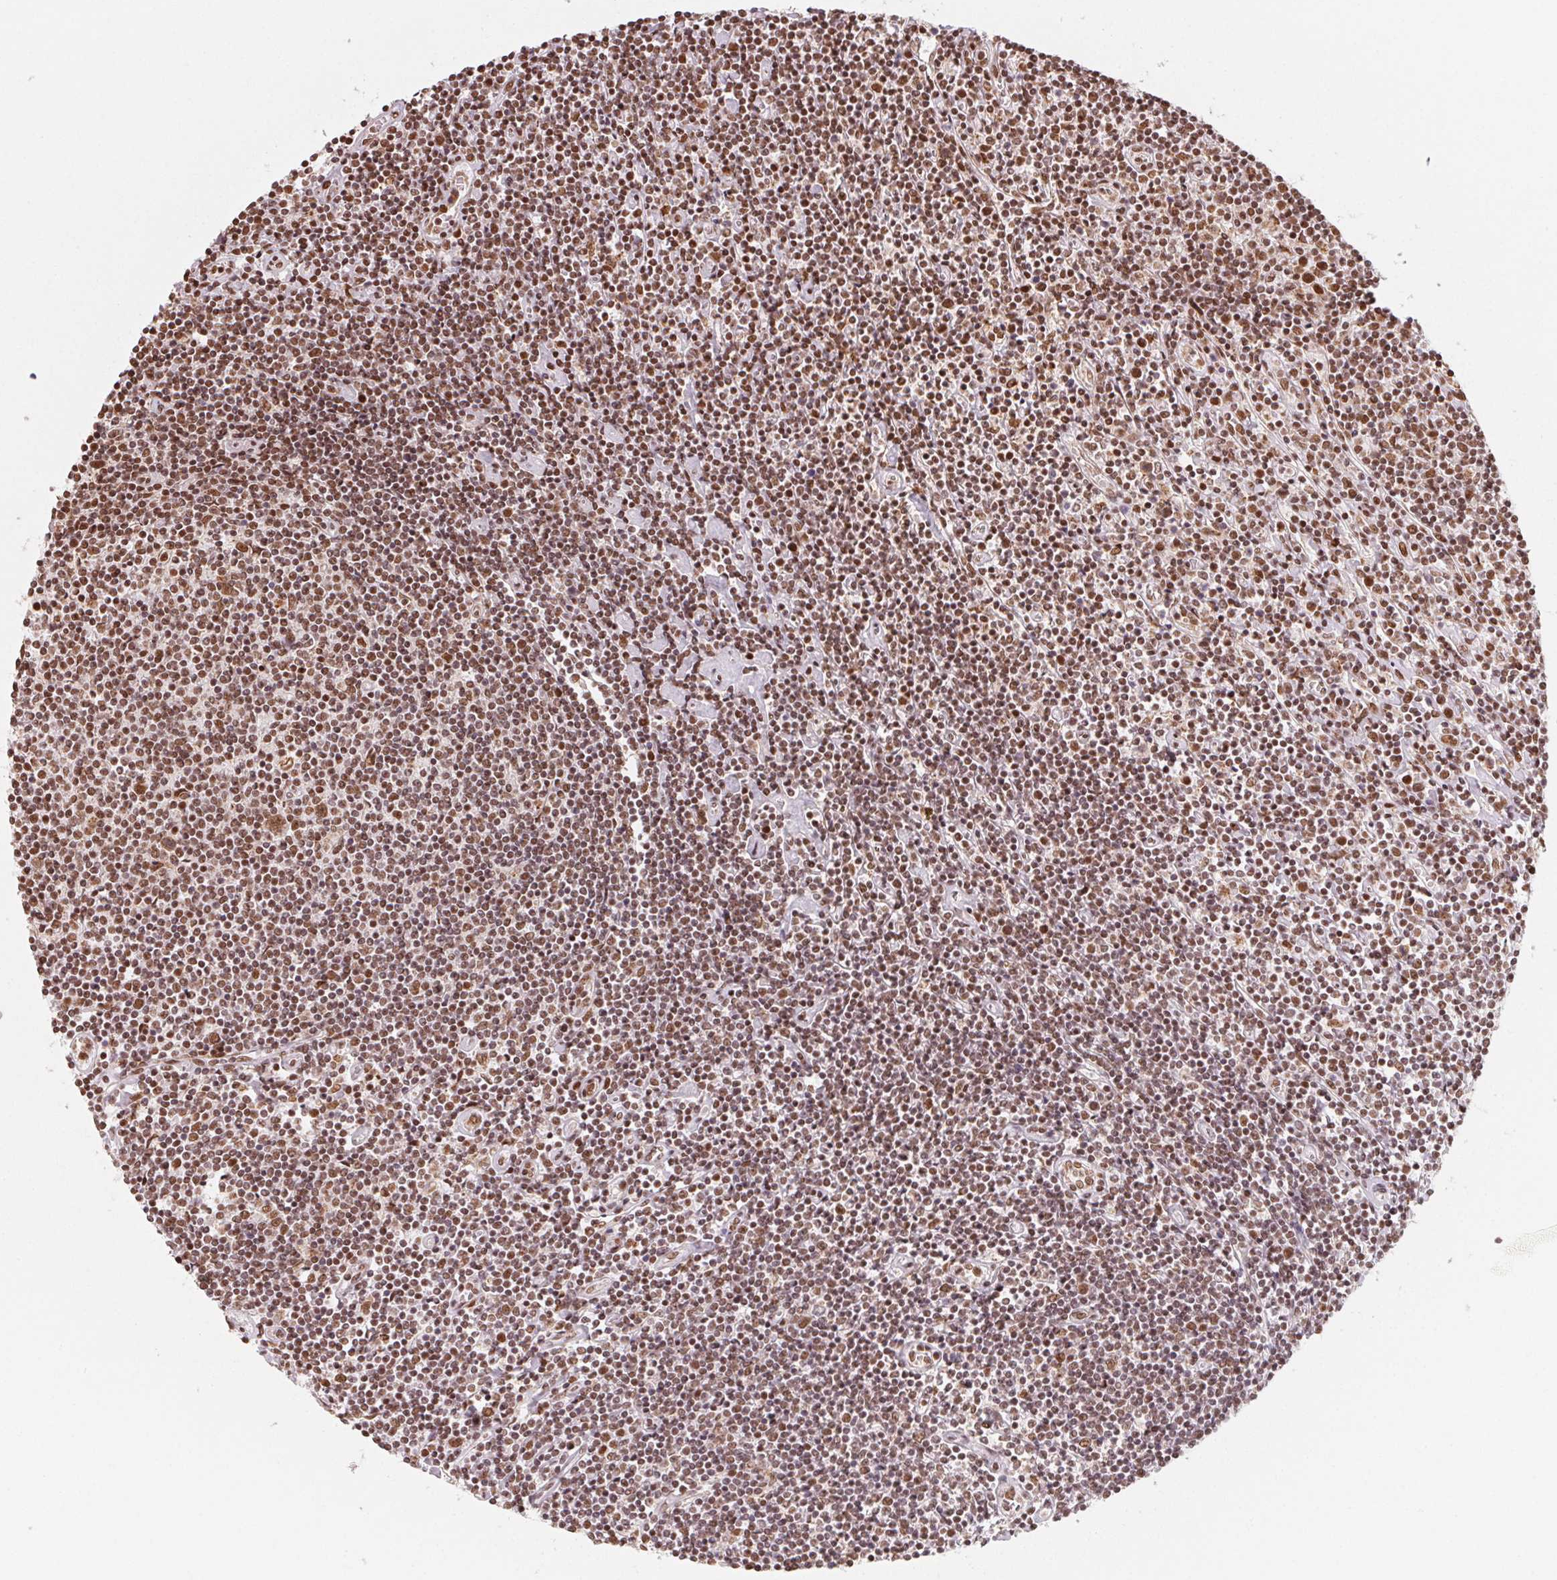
{"staining": {"intensity": "moderate", "quantity": ">75%", "location": "nuclear"}, "tissue": "lymphoma", "cell_type": "Tumor cells", "image_type": "cancer", "snomed": [{"axis": "morphology", "description": "Hodgkin's disease, NOS"}, {"axis": "topography", "description": "Lymph node"}], "caption": "Moderate nuclear staining for a protein is appreciated in approximately >75% of tumor cells of Hodgkin's disease using immunohistochemistry.", "gene": "TOPORS", "patient": {"sex": "male", "age": 40}}